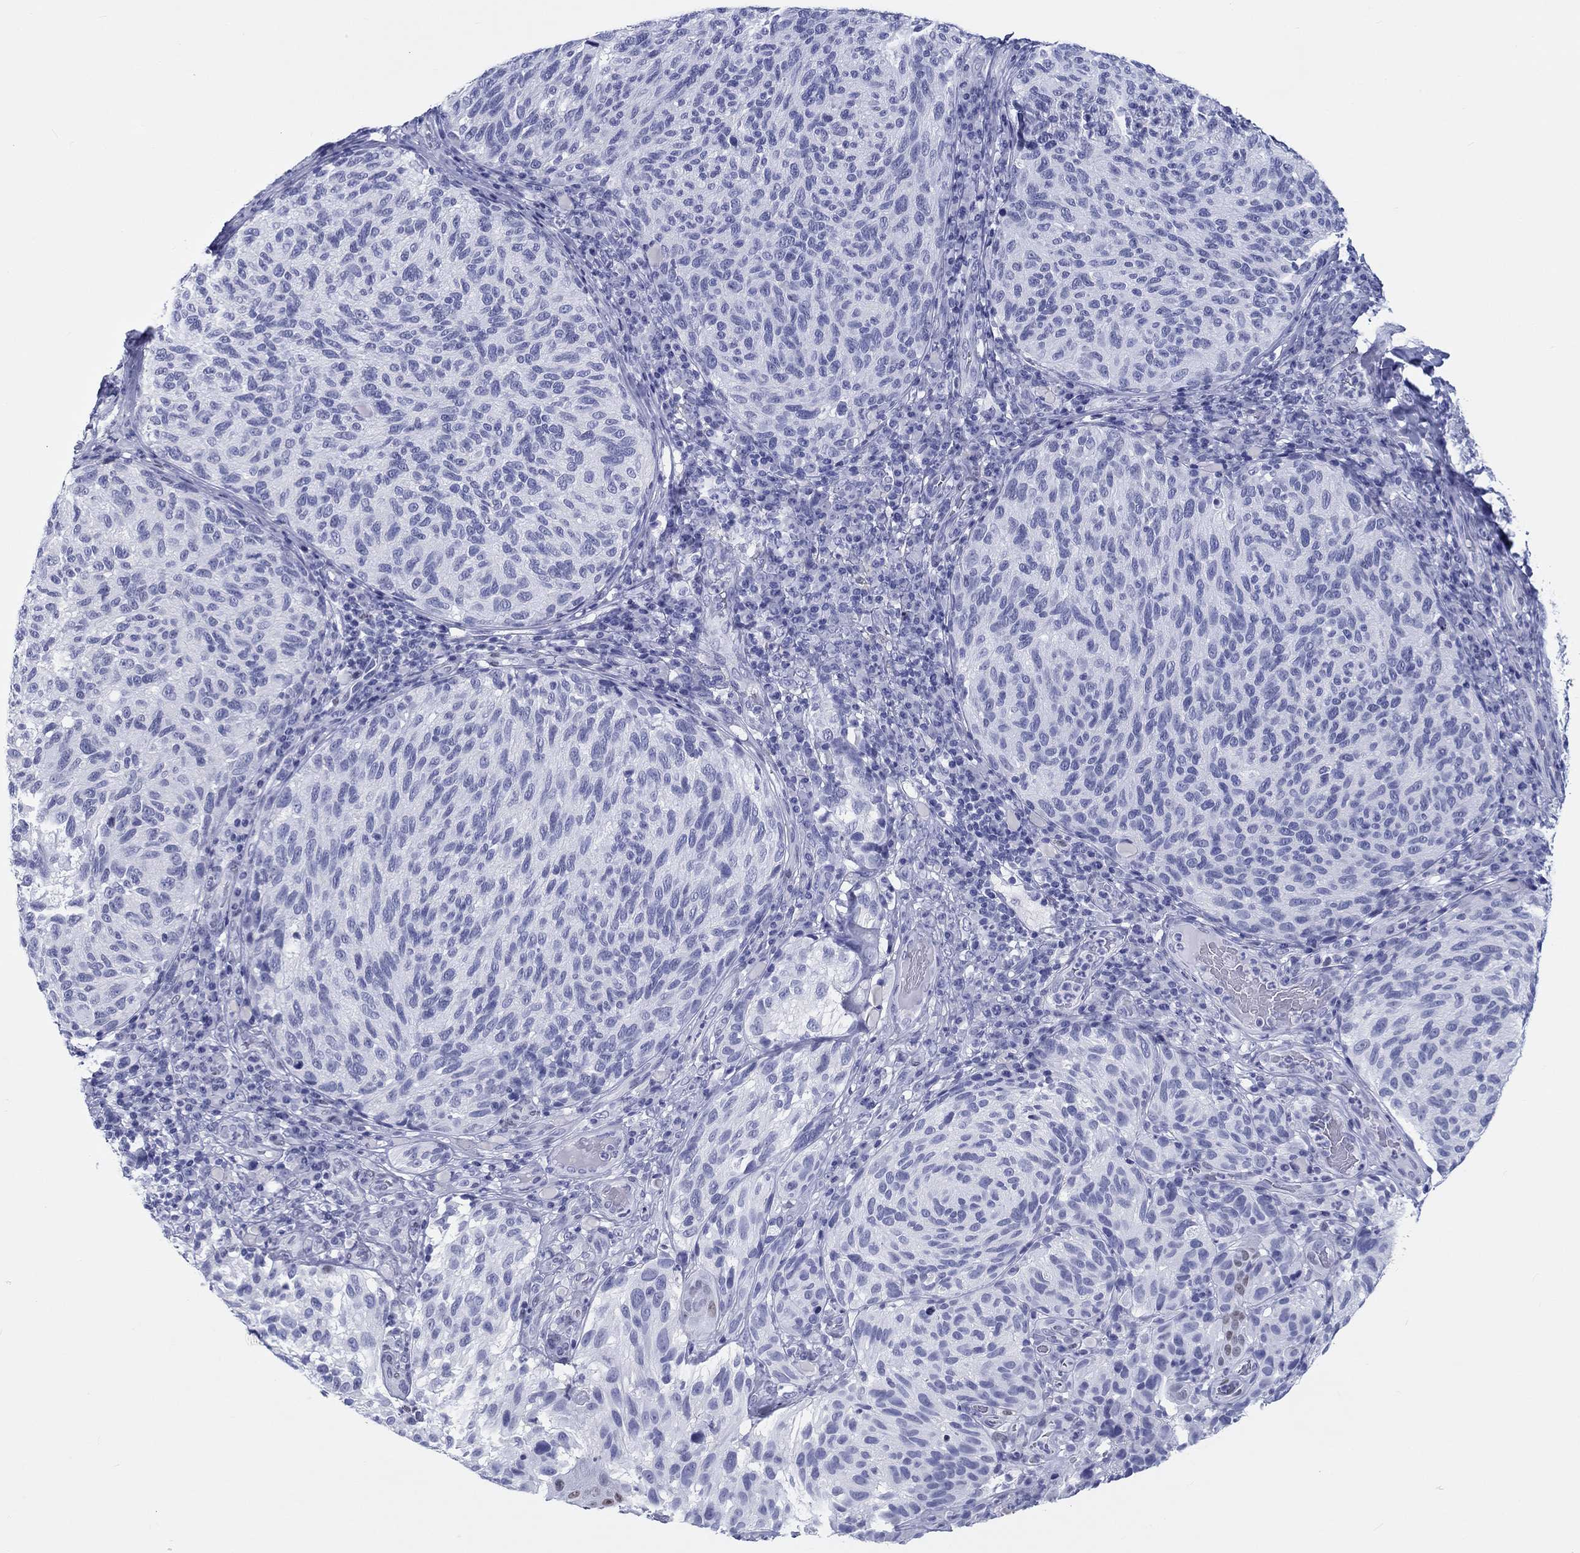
{"staining": {"intensity": "negative", "quantity": "none", "location": "none"}, "tissue": "melanoma", "cell_type": "Tumor cells", "image_type": "cancer", "snomed": [{"axis": "morphology", "description": "Malignant melanoma, NOS"}, {"axis": "topography", "description": "Skin"}], "caption": "Immunohistochemistry image of human malignant melanoma stained for a protein (brown), which exhibits no positivity in tumor cells.", "gene": "H1-1", "patient": {"sex": "female", "age": 73}}